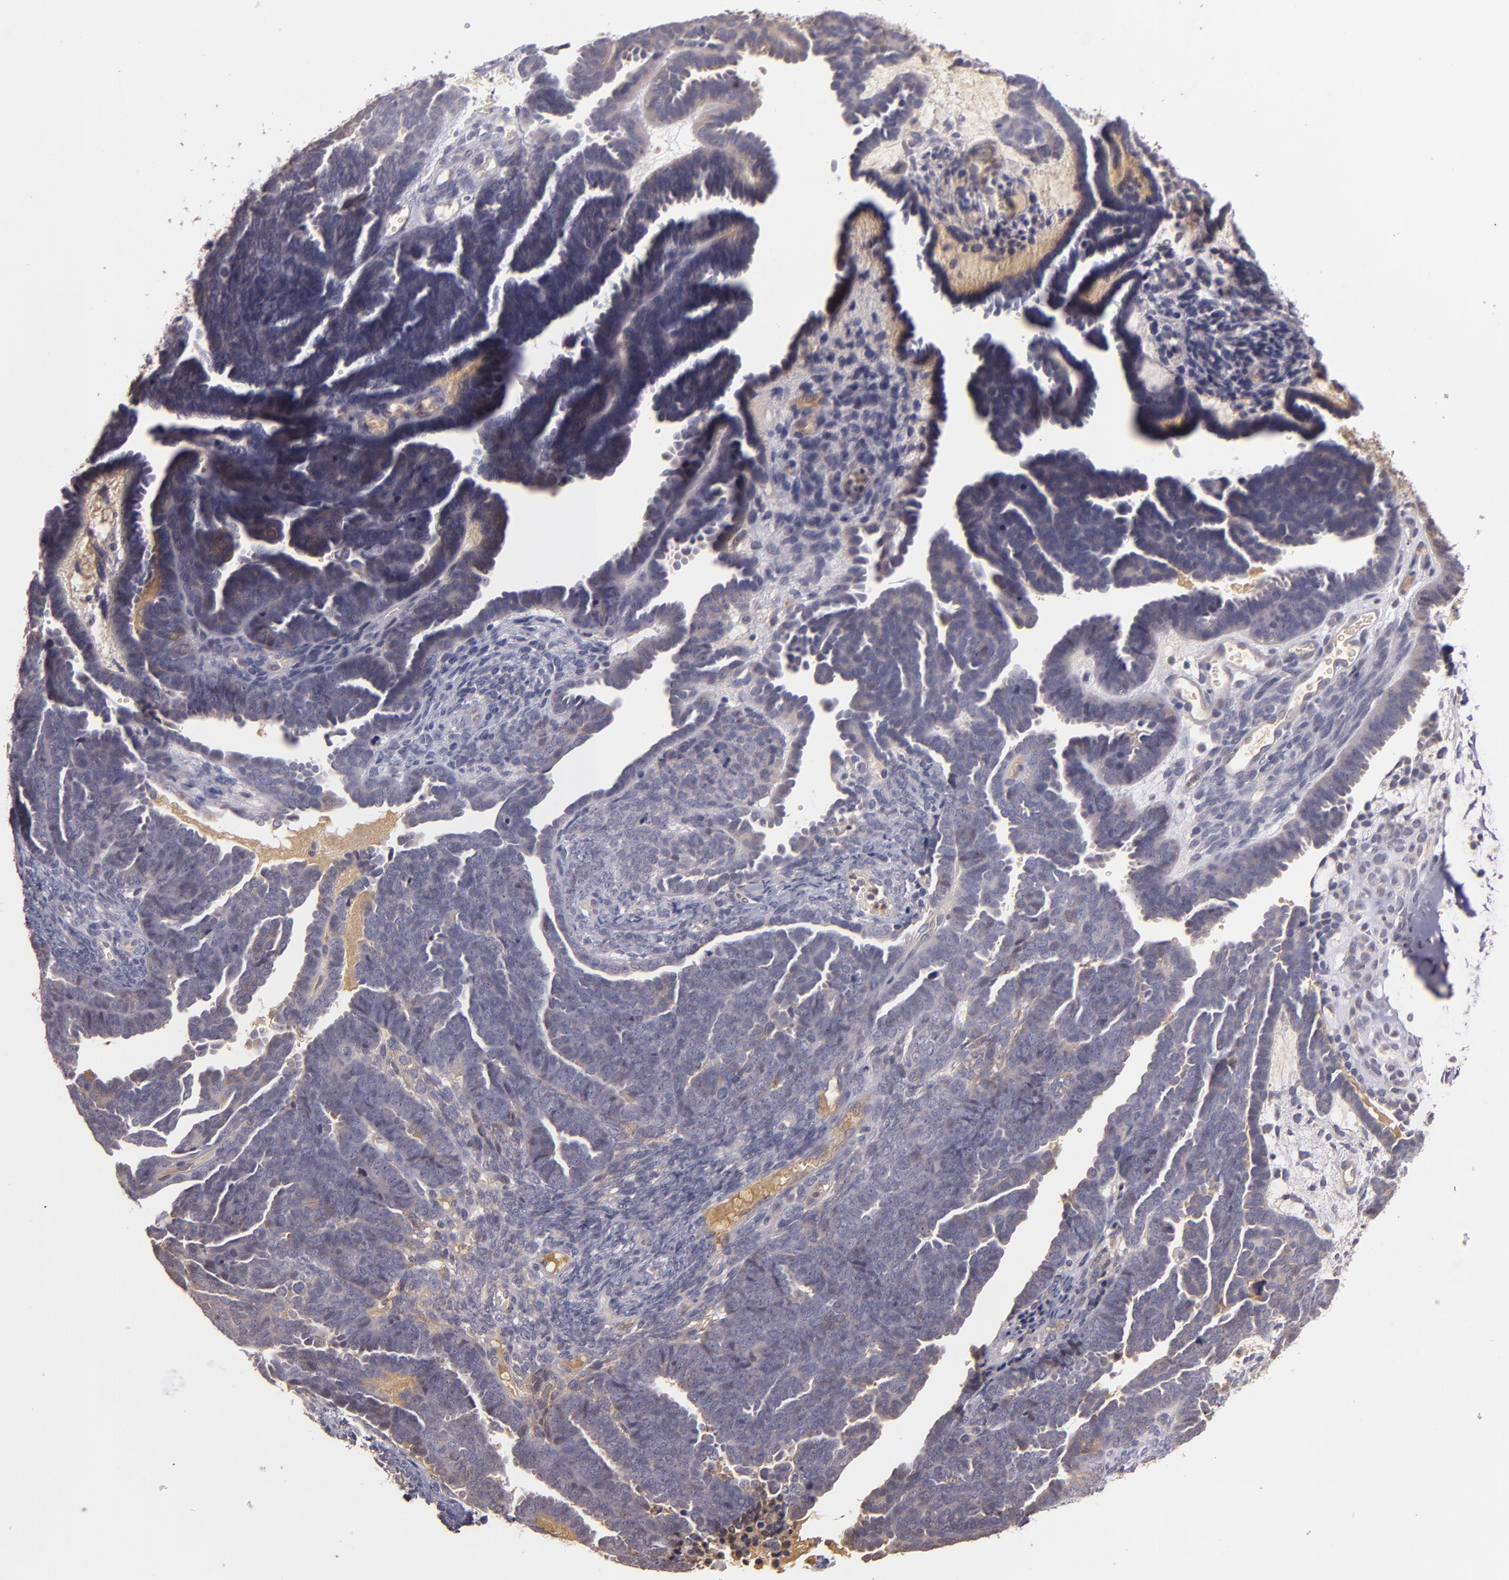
{"staining": {"intensity": "weak", "quantity": "25%-75%", "location": "cytoplasmic/membranous"}, "tissue": "endometrial cancer", "cell_type": "Tumor cells", "image_type": "cancer", "snomed": [{"axis": "morphology", "description": "Neoplasm, malignant, NOS"}, {"axis": "topography", "description": "Endometrium"}], "caption": "Immunohistochemical staining of human neoplasm (malignant) (endometrial) demonstrates weak cytoplasmic/membranous protein staining in about 25%-75% of tumor cells. (IHC, brightfield microscopy, high magnification).", "gene": "LRG1", "patient": {"sex": "female", "age": 74}}